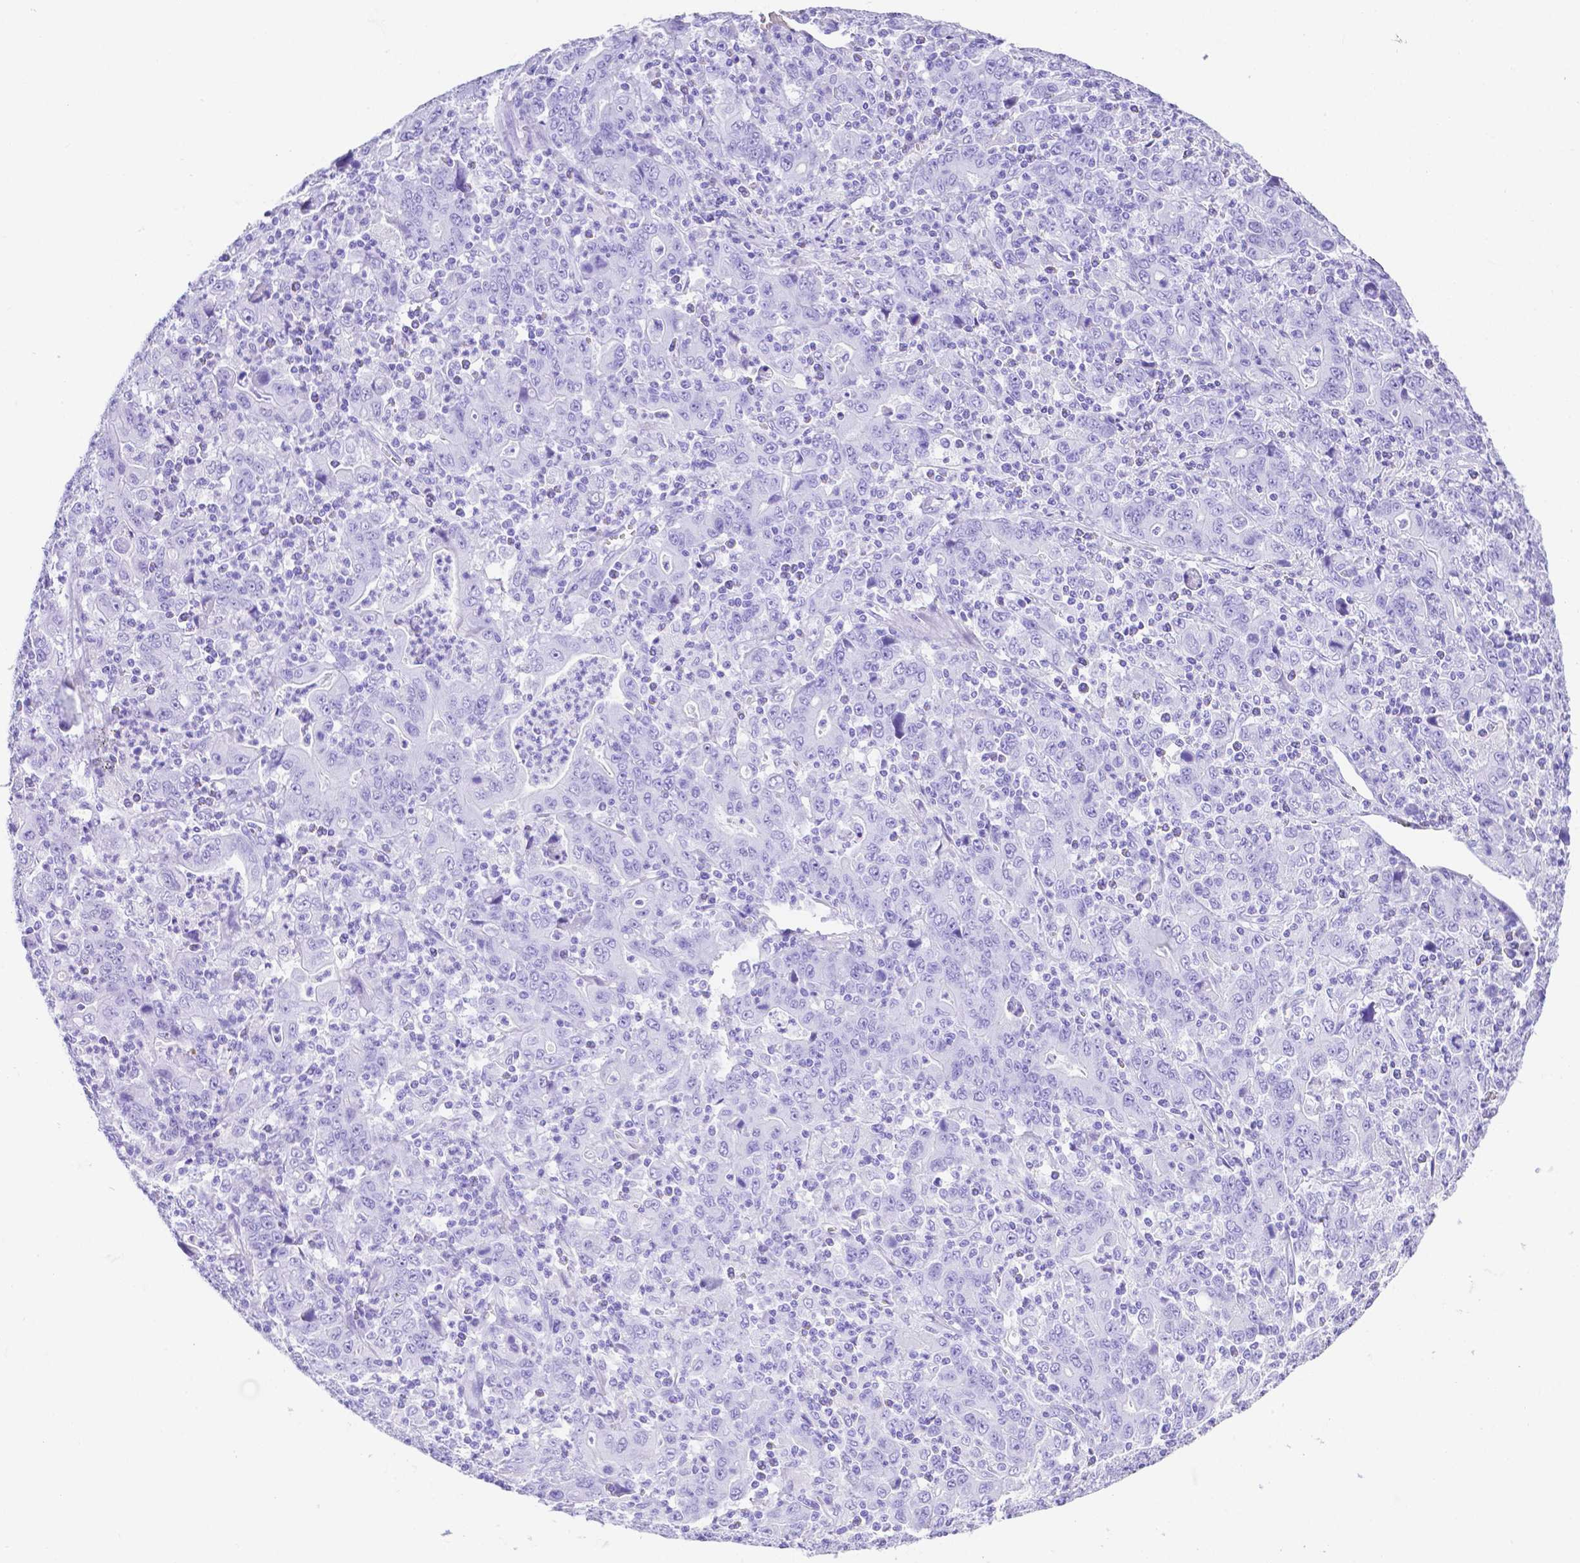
{"staining": {"intensity": "negative", "quantity": "none", "location": "none"}, "tissue": "stomach cancer", "cell_type": "Tumor cells", "image_type": "cancer", "snomed": [{"axis": "morphology", "description": "Adenocarcinoma, NOS"}, {"axis": "topography", "description": "Stomach, upper"}], "caption": "Tumor cells are negative for brown protein staining in adenocarcinoma (stomach).", "gene": "SMR3A", "patient": {"sex": "male", "age": 69}}